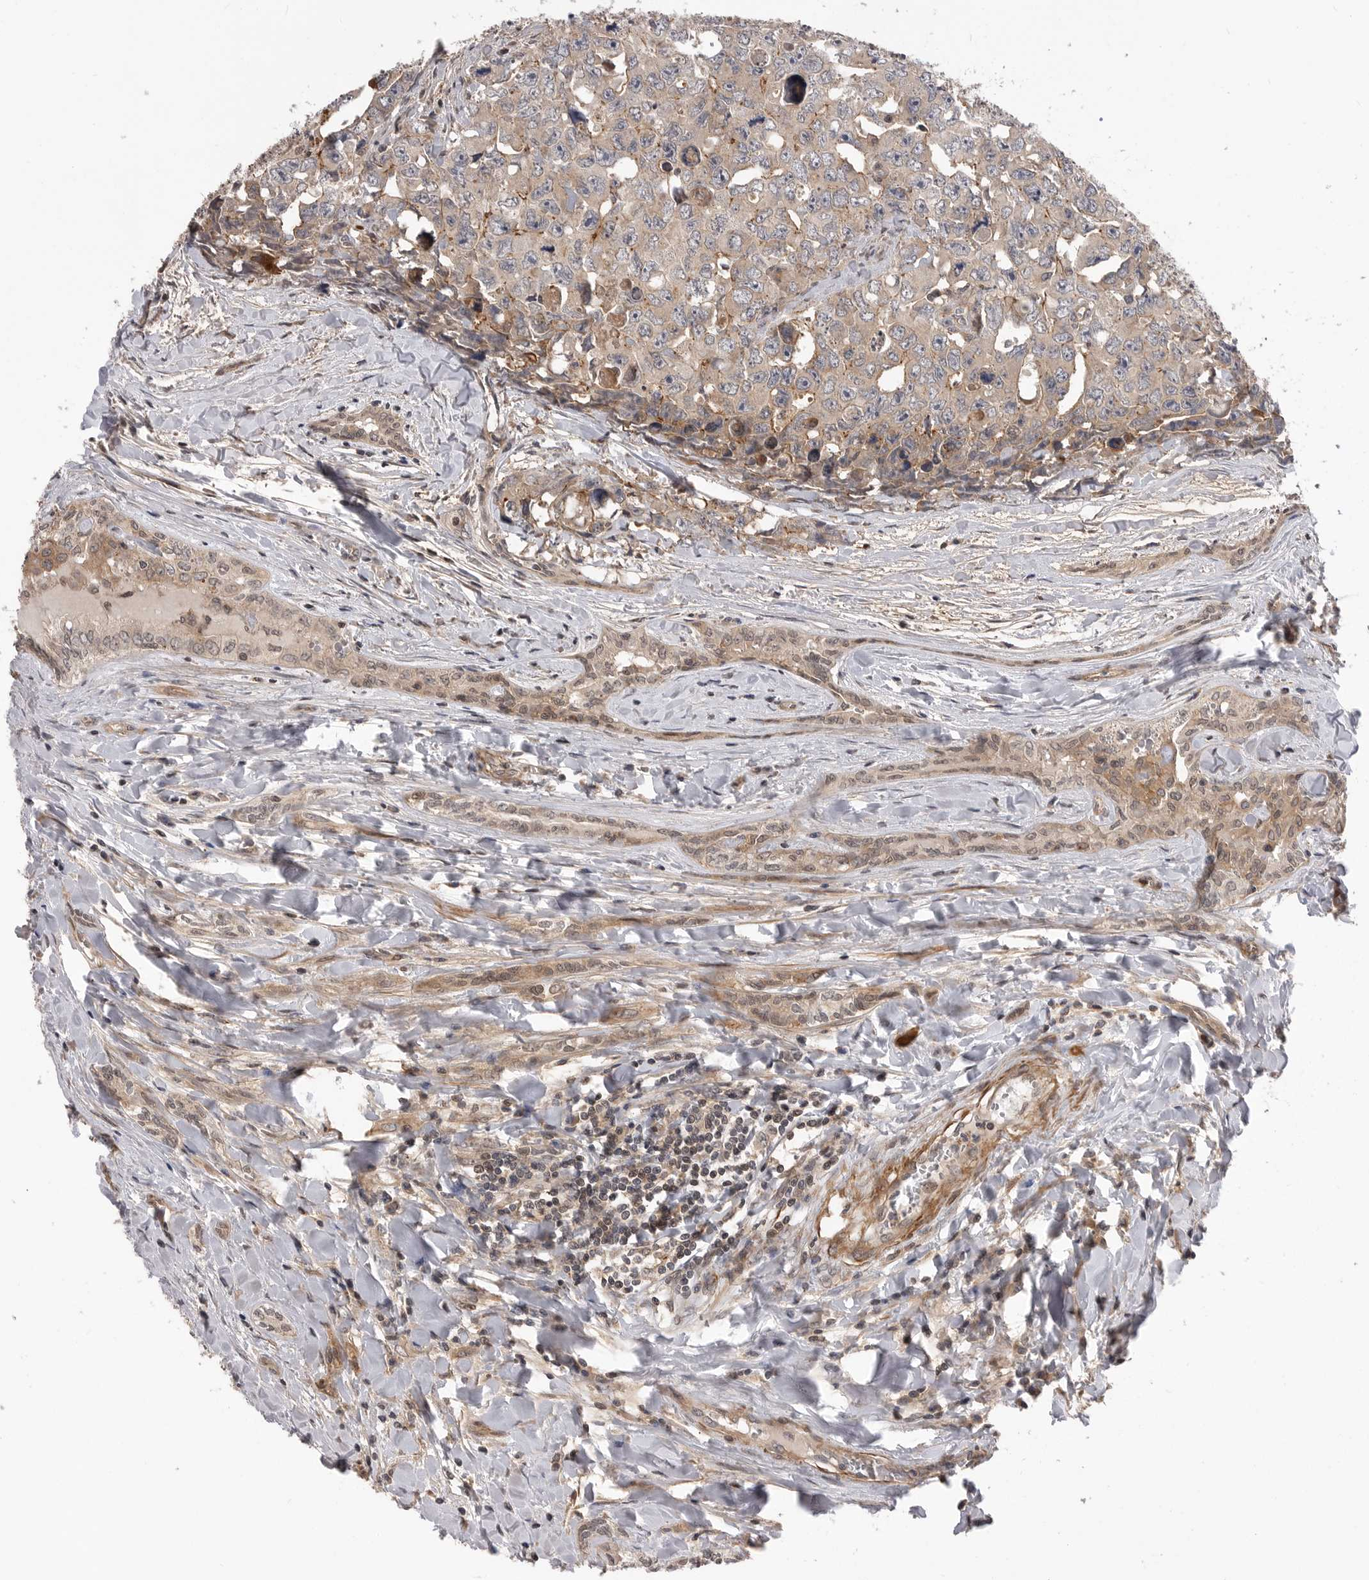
{"staining": {"intensity": "weak", "quantity": "<25%", "location": "cytoplasmic/membranous"}, "tissue": "testis cancer", "cell_type": "Tumor cells", "image_type": "cancer", "snomed": [{"axis": "morphology", "description": "Carcinoma, Embryonal, NOS"}, {"axis": "topography", "description": "Testis"}], "caption": "Testis cancer was stained to show a protein in brown. There is no significant staining in tumor cells.", "gene": "TRIM56", "patient": {"sex": "male", "age": 28}}